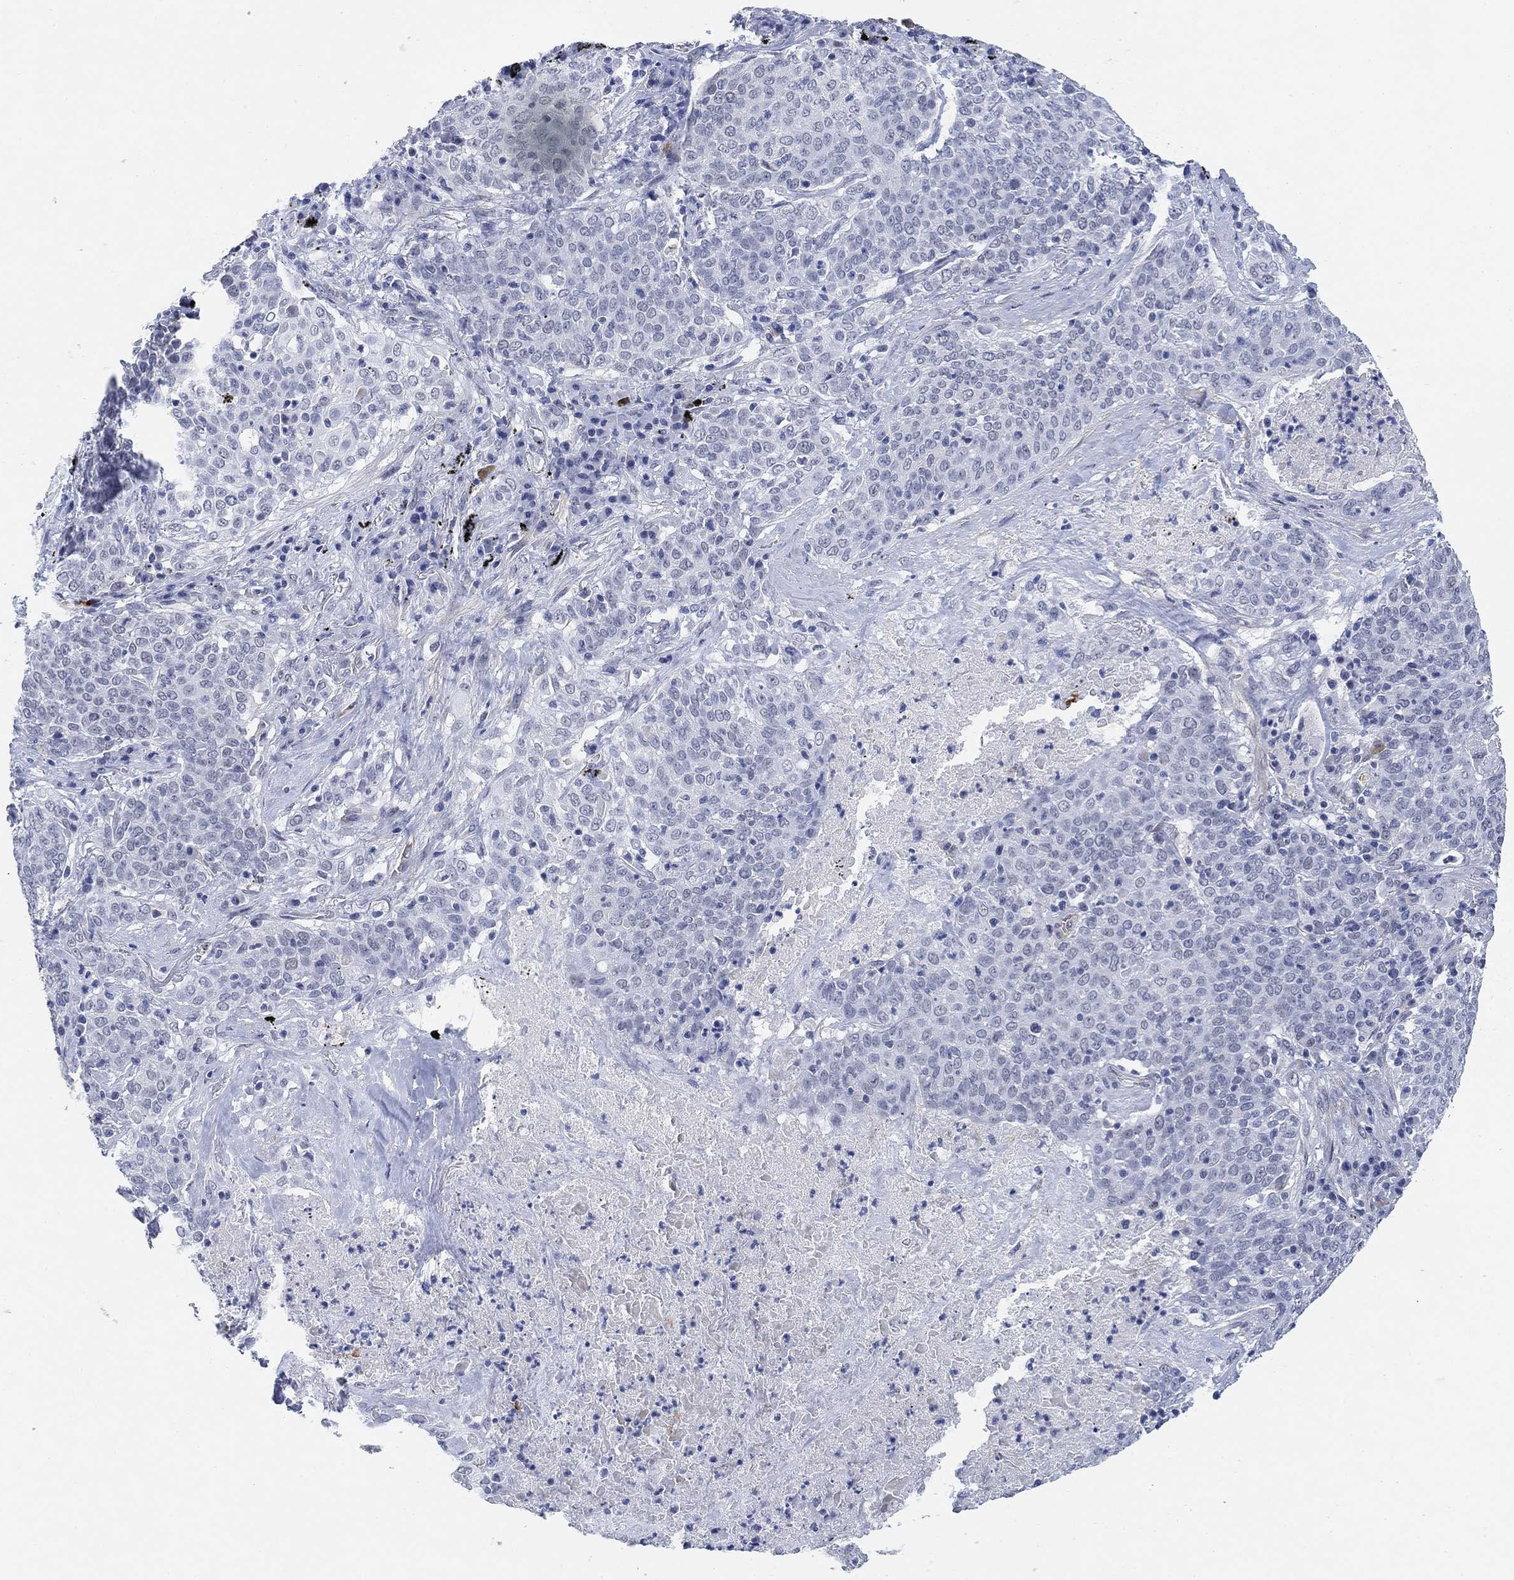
{"staining": {"intensity": "negative", "quantity": "none", "location": "none"}, "tissue": "lung cancer", "cell_type": "Tumor cells", "image_type": "cancer", "snomed": [{"axis": "morphology", "description": "Squamous cell carcinoma, NOS"}, {"axis": "topography", "description": "Lung"}], "caption": "This micrograph is of lung cancer (squamous cell carcinoma) stained with immunohistochemistry (IHC) to label a protein in brown with the nuclei are counter-stained blue. There is no staining in tumor cells. The staining is performed using DAB (3,3'-diaminobenzidine) brown chromogen with nuclei counter-stained in using hematoxylin.", "gene": "PAX6", "patient": {"sex": "male", "age": 82}}